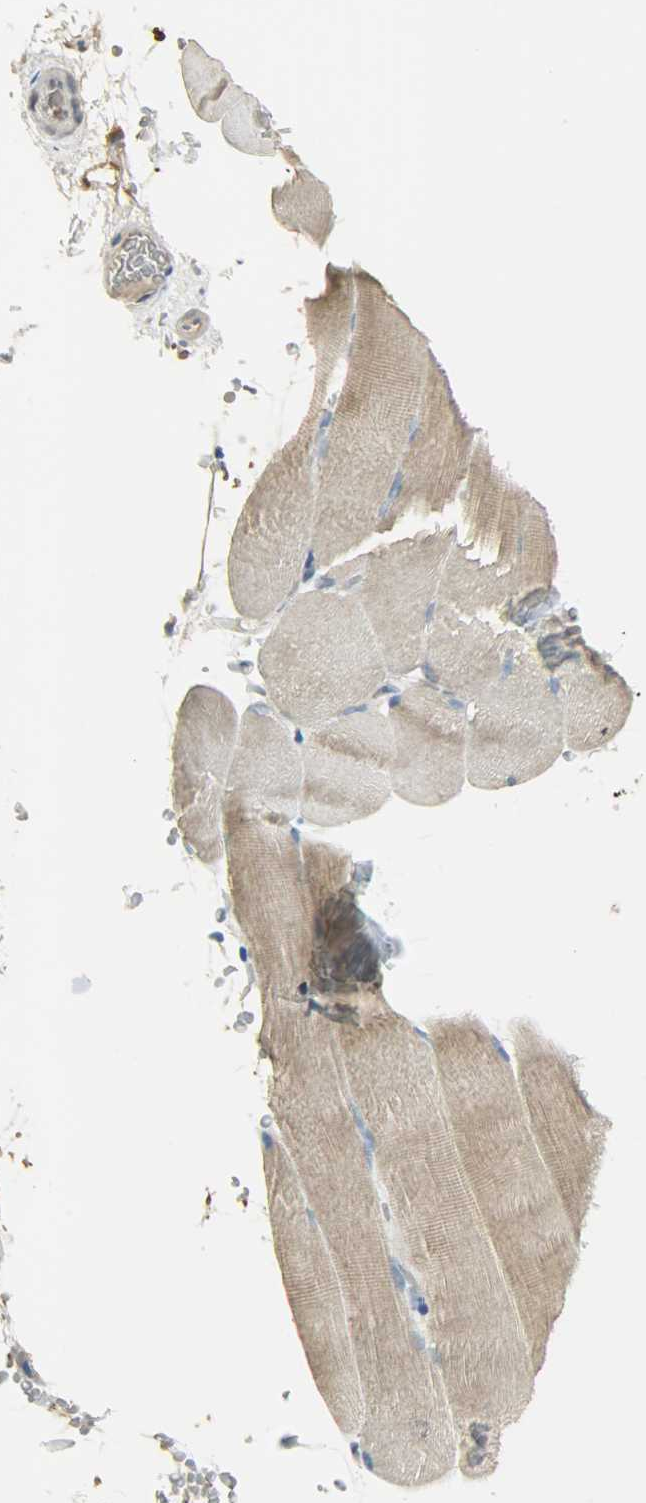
{"staining": {"intensity": "moderate", "quantity": ">75%", "location": "cytoplasmic/membranous"}, "tissue": "skeletal muscle", "cell_type": "Myocytes", "image_type": "normal", "snomed": [{"axis": "morphology", "description": "Normal tissue, NOS"}, {"axis": "topography", "description": "Skeletal muscle"}], "caption": "Immunohistochemistry staining of normal skeletal muscle, which shows medium levels of moderate cytoplasmic/membranous expression in about >75% of myocytes indicating moderate cytoplasmic/membranous protein staining. The staining was performed using DAB (brown) for protein detection and nuclei were counterstained in hematoxylin (blue).", "gene": "PRMT5", "patient": {"sex": "female", "age": 37}}